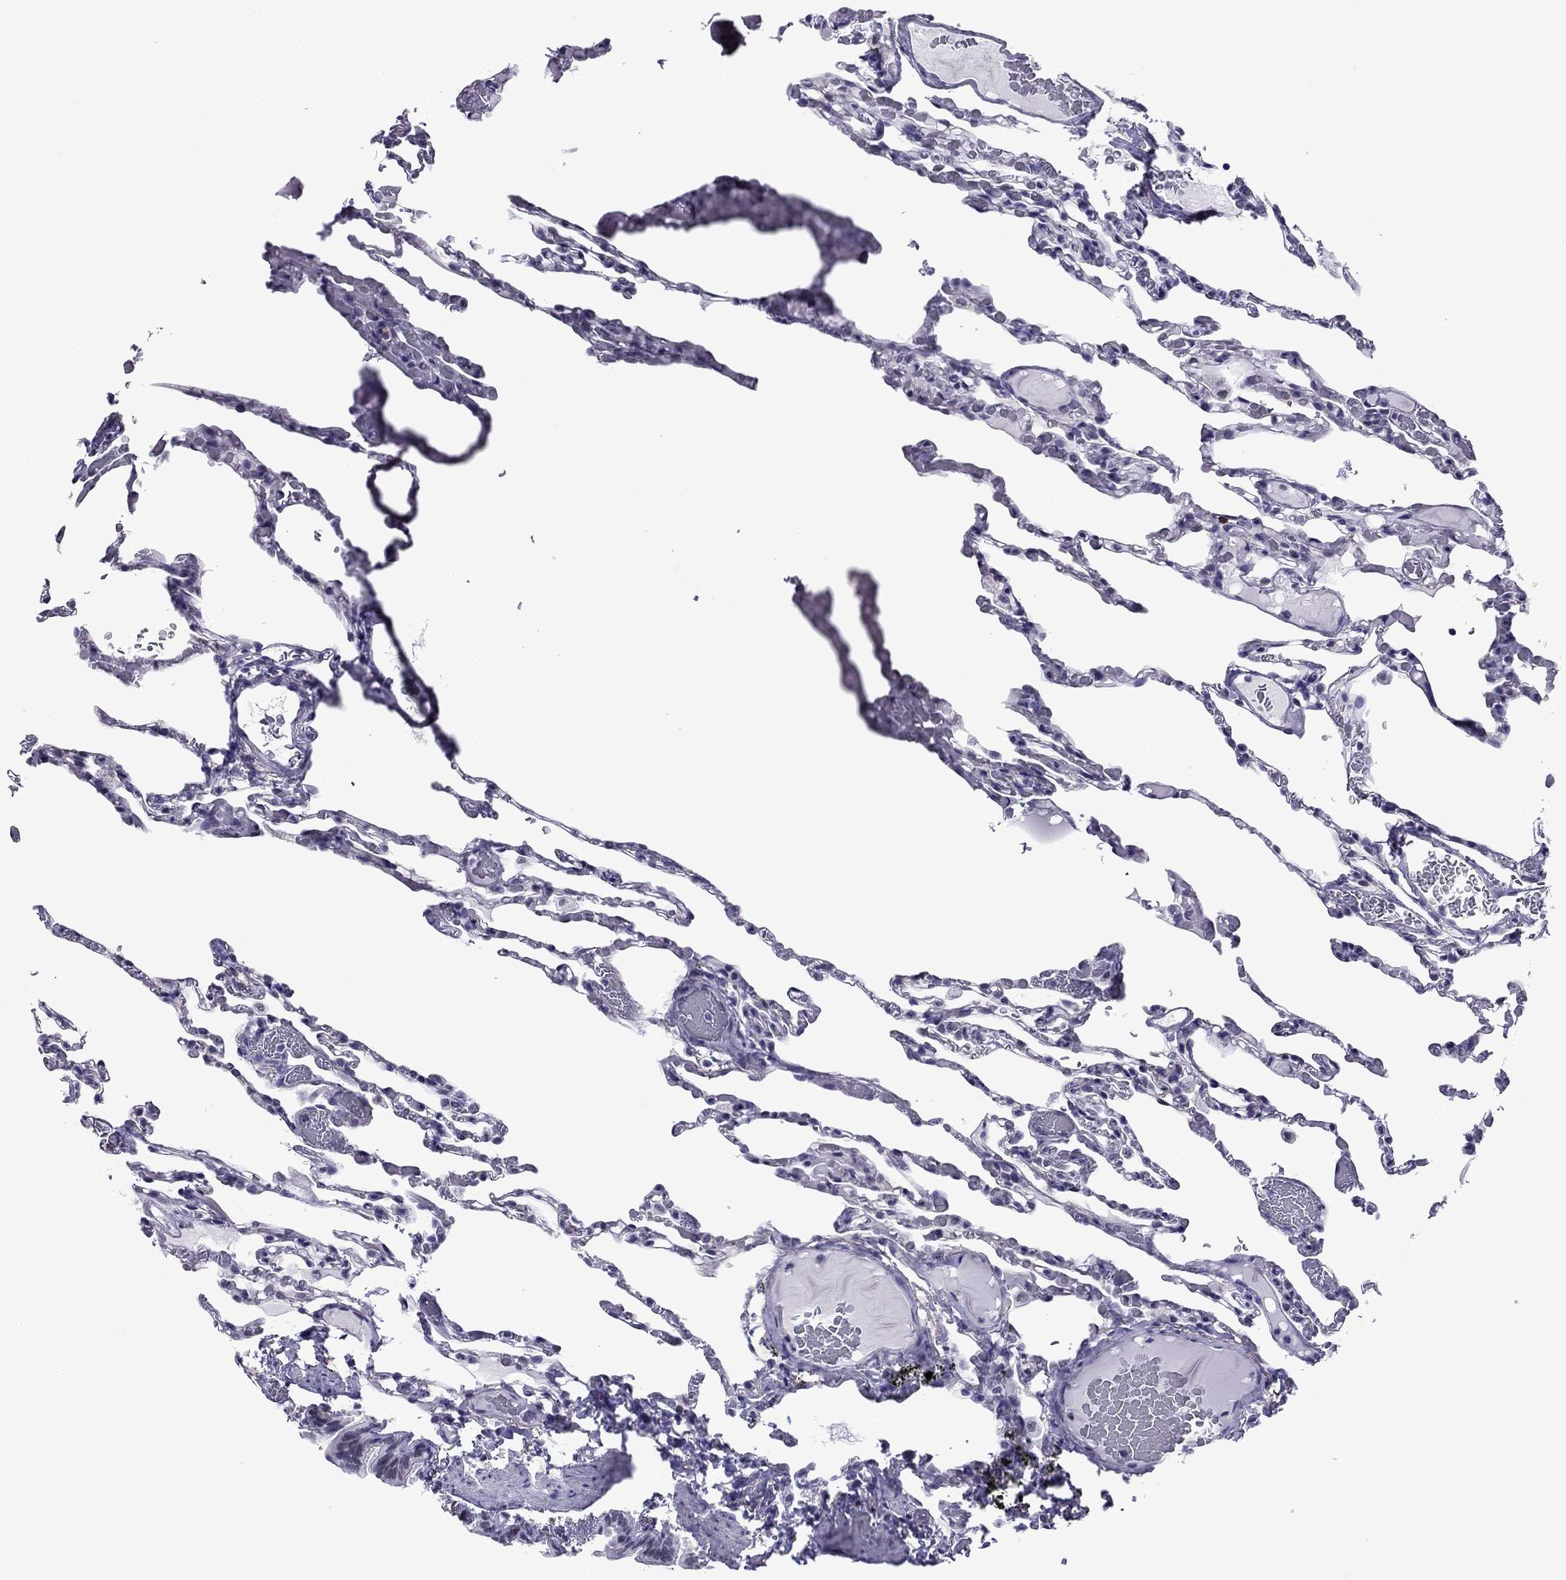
{"staining": {"intensity": "negative", "quantity": "none", "location": "none"}, "tissue": "lung", "cell_type": "Alveolar cells", "image_type": "normal", "snomed": [{"axis": "morphology", "description": "Normal tissue, NOS"}, {"axis": "topography", "description": "Lung"}], "caption": "DAB (3,3'-diaminobenzidine) immunohistochemical staining of benign human lung exhibits no significant staining in alveolar cells. Nuclei are stained in blue.", "gene": "ZNF646", "patient": {"sex": "female", "age": 43}}